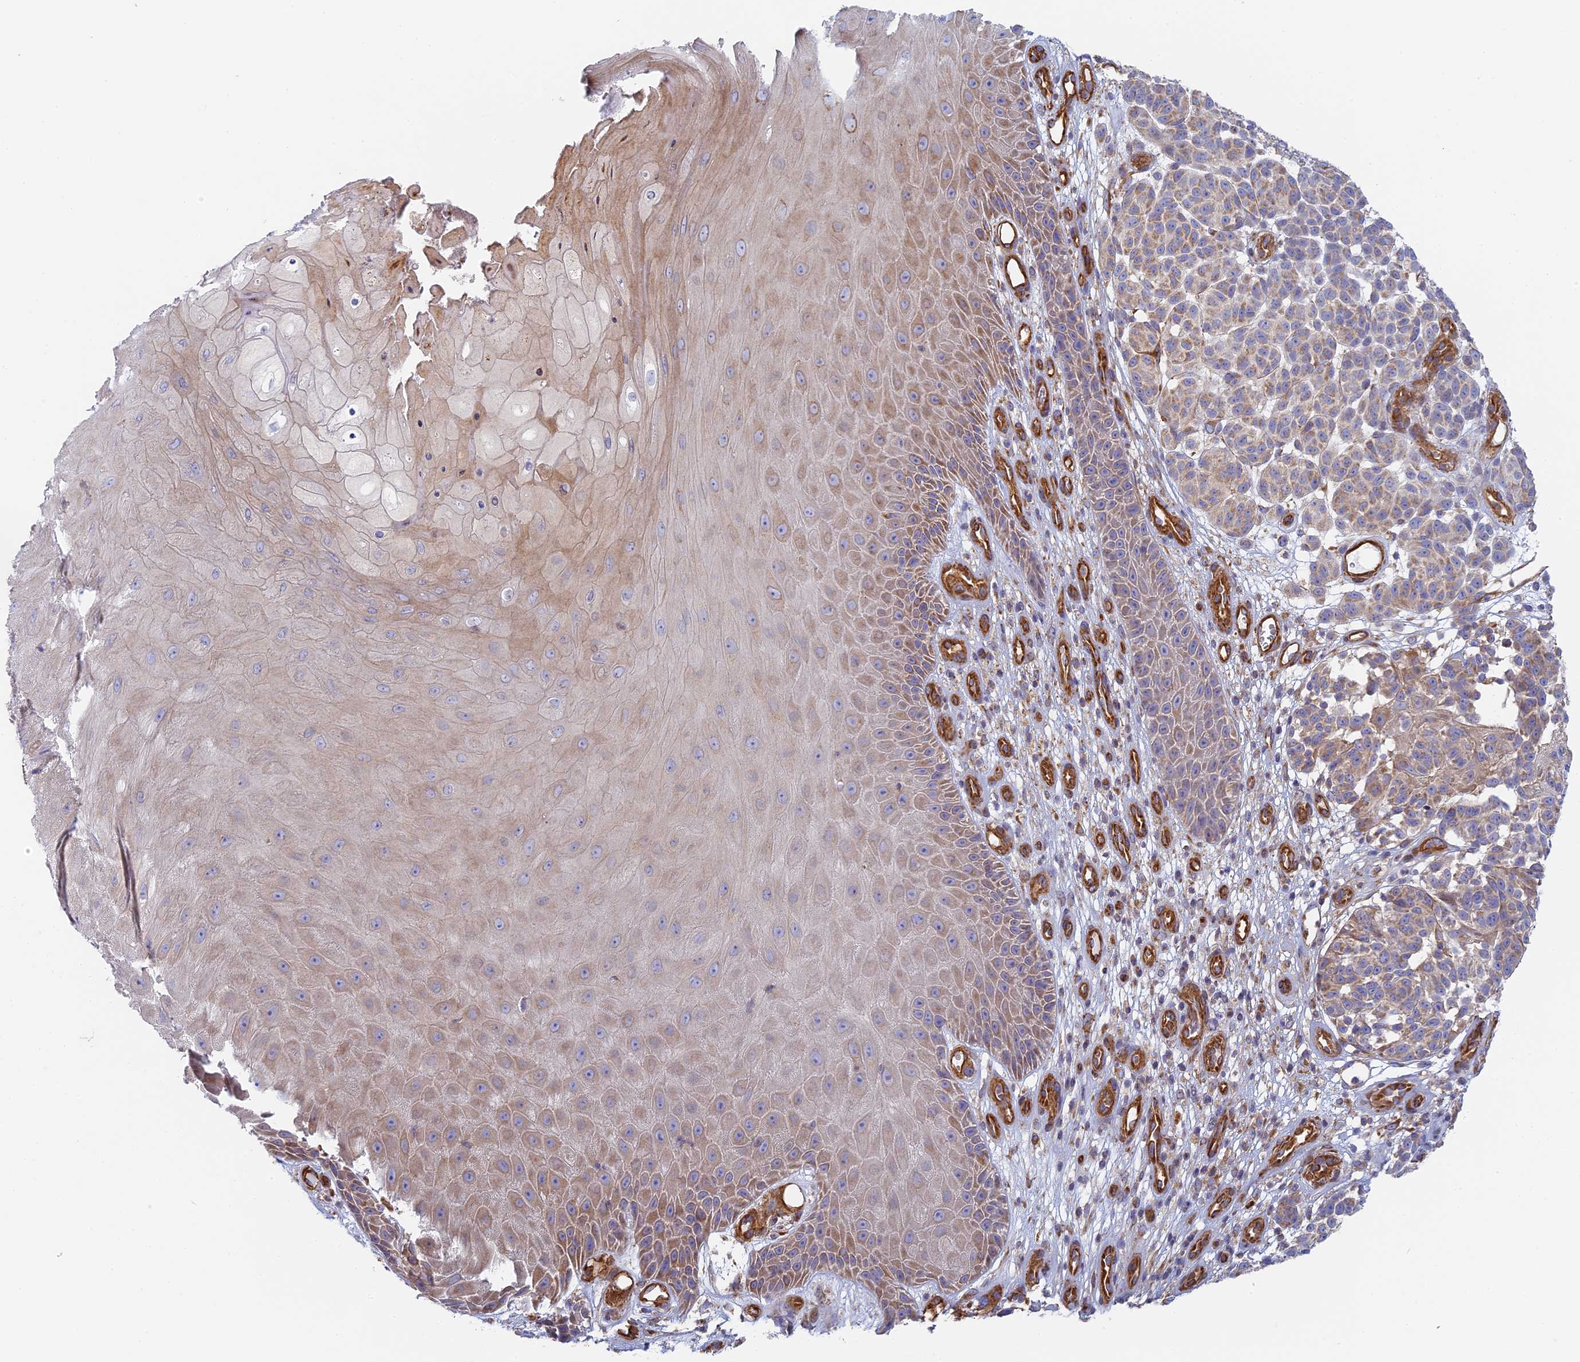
{"staining": {"intensity": "moderate", "quantity": "25%-75%", "location": "cytoplasmic/membranous"}, "tissue": "melanoma", "cell_type": "Tumor cells", "image_type": "cancer", "snomed": [{"axis": "morphology", "description": "Malignant melanoma, NOS"}, {"axis": "topography", "description": "Skin"}], "caption": "A high-resolution image shows IHC staining of melanoma, which demonstrates moderate cytoplasmic/membranous staining in approximately 25%-75% of tumor cells.", "gene": "DDA1", "patient": {"sex": "male", "age": 49}}